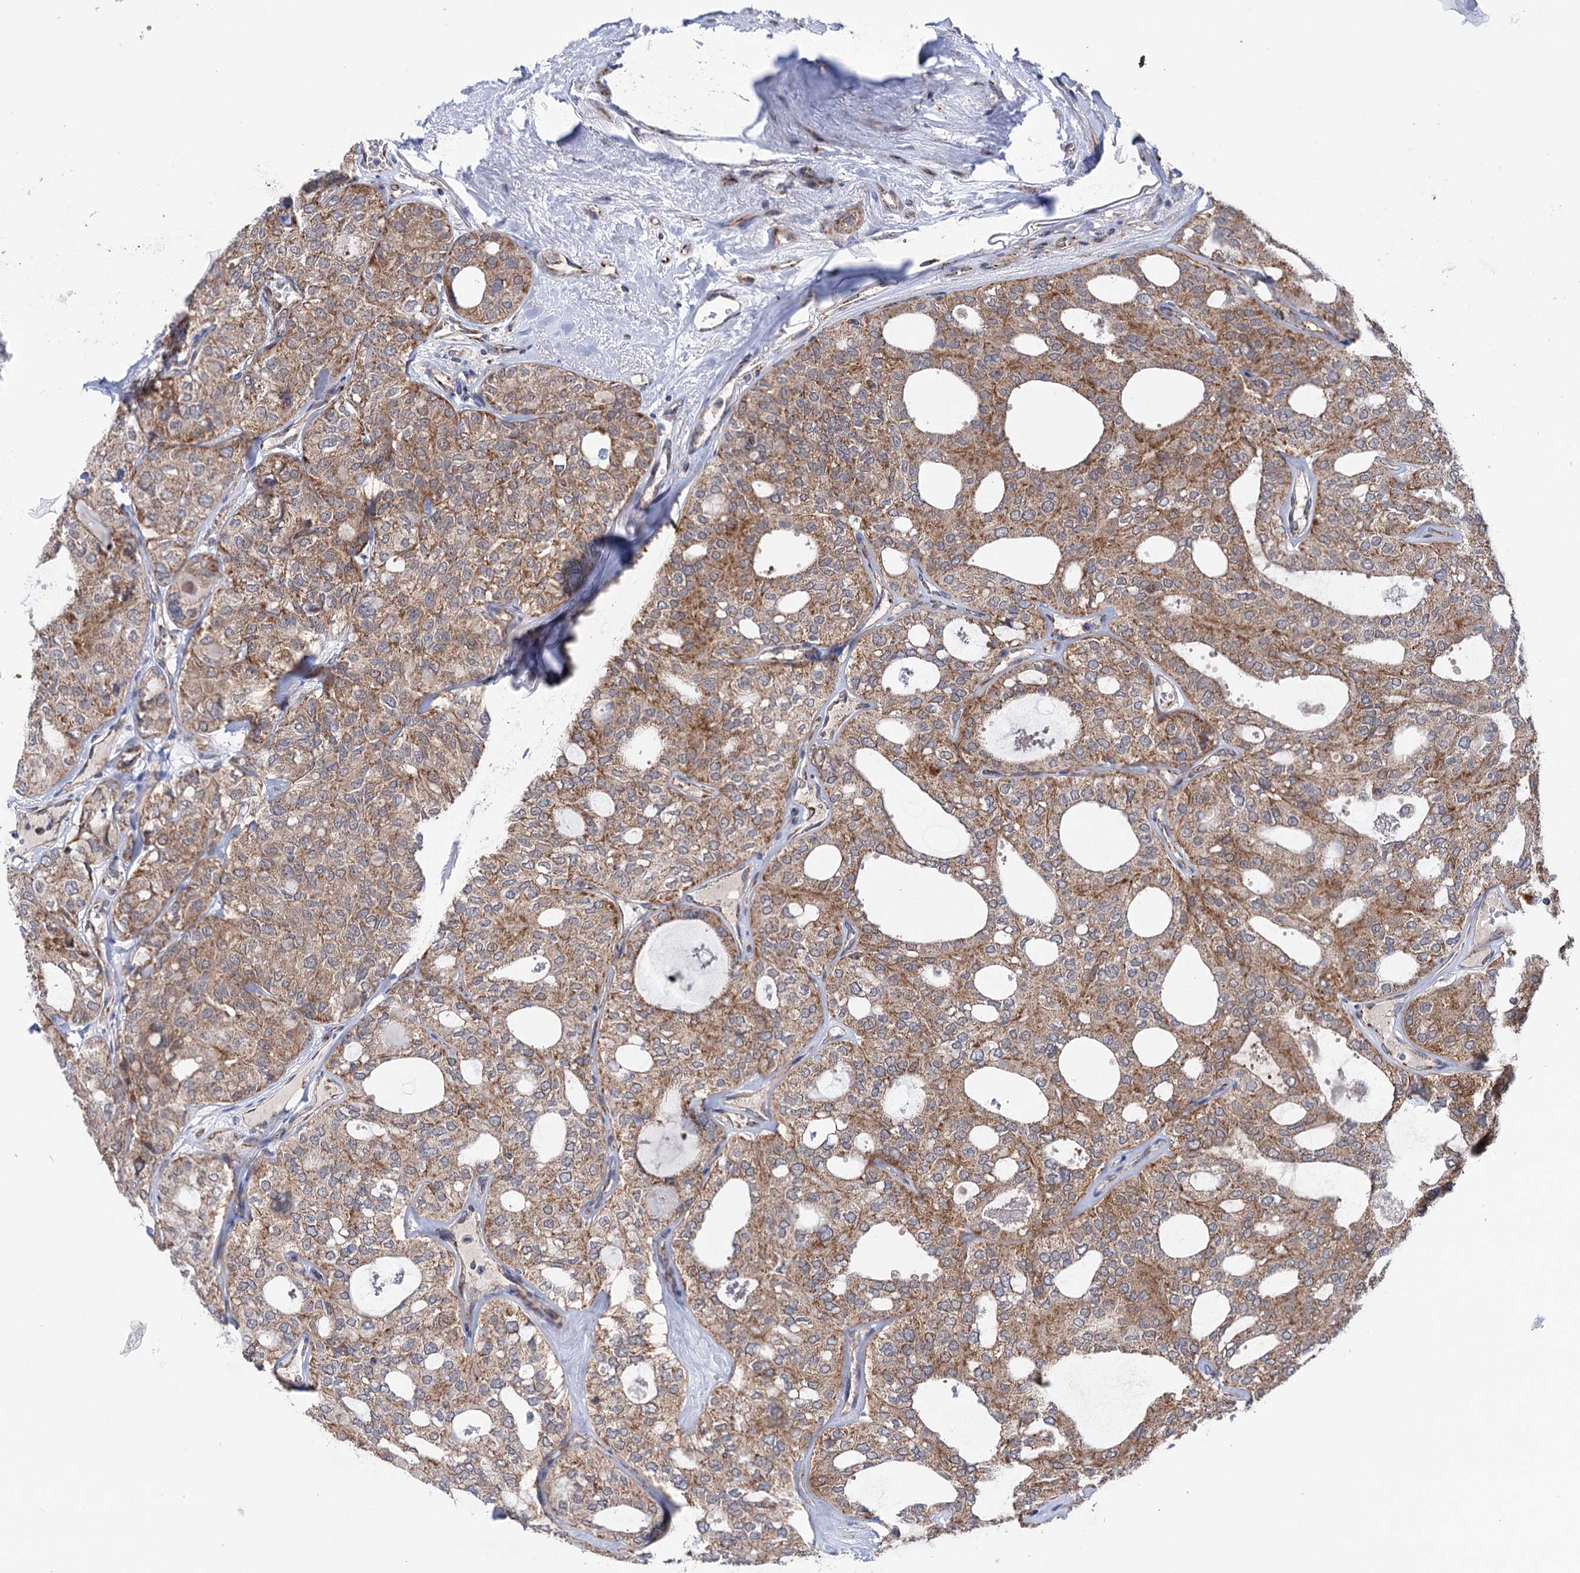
{"staining": {"intensity": "moderate", "quantity": ">75%", "location": "cytoplasmic/membranous"}, "tissue": "thyroid cancer", "cell_type": "Tumor cells", "image_type": "cancer", "snomed": [{"axis": "morphology", "description": "Follicular adenoma carcinoma, NOS"}, {"axis": "topography", "description": "Thyroid gland"}], "caption": "Protein staining by immunohistochemistry reveals moderate cytoplasmic/membranous expression in approximately >75% of tumor cells in thyroid cancer (follicular adenoma carcinoma). (DAB IHC with brightfield microscopy, high magnification).", "gene": "SUCLA2", "patient": {"sex": "male", "age": 75}}